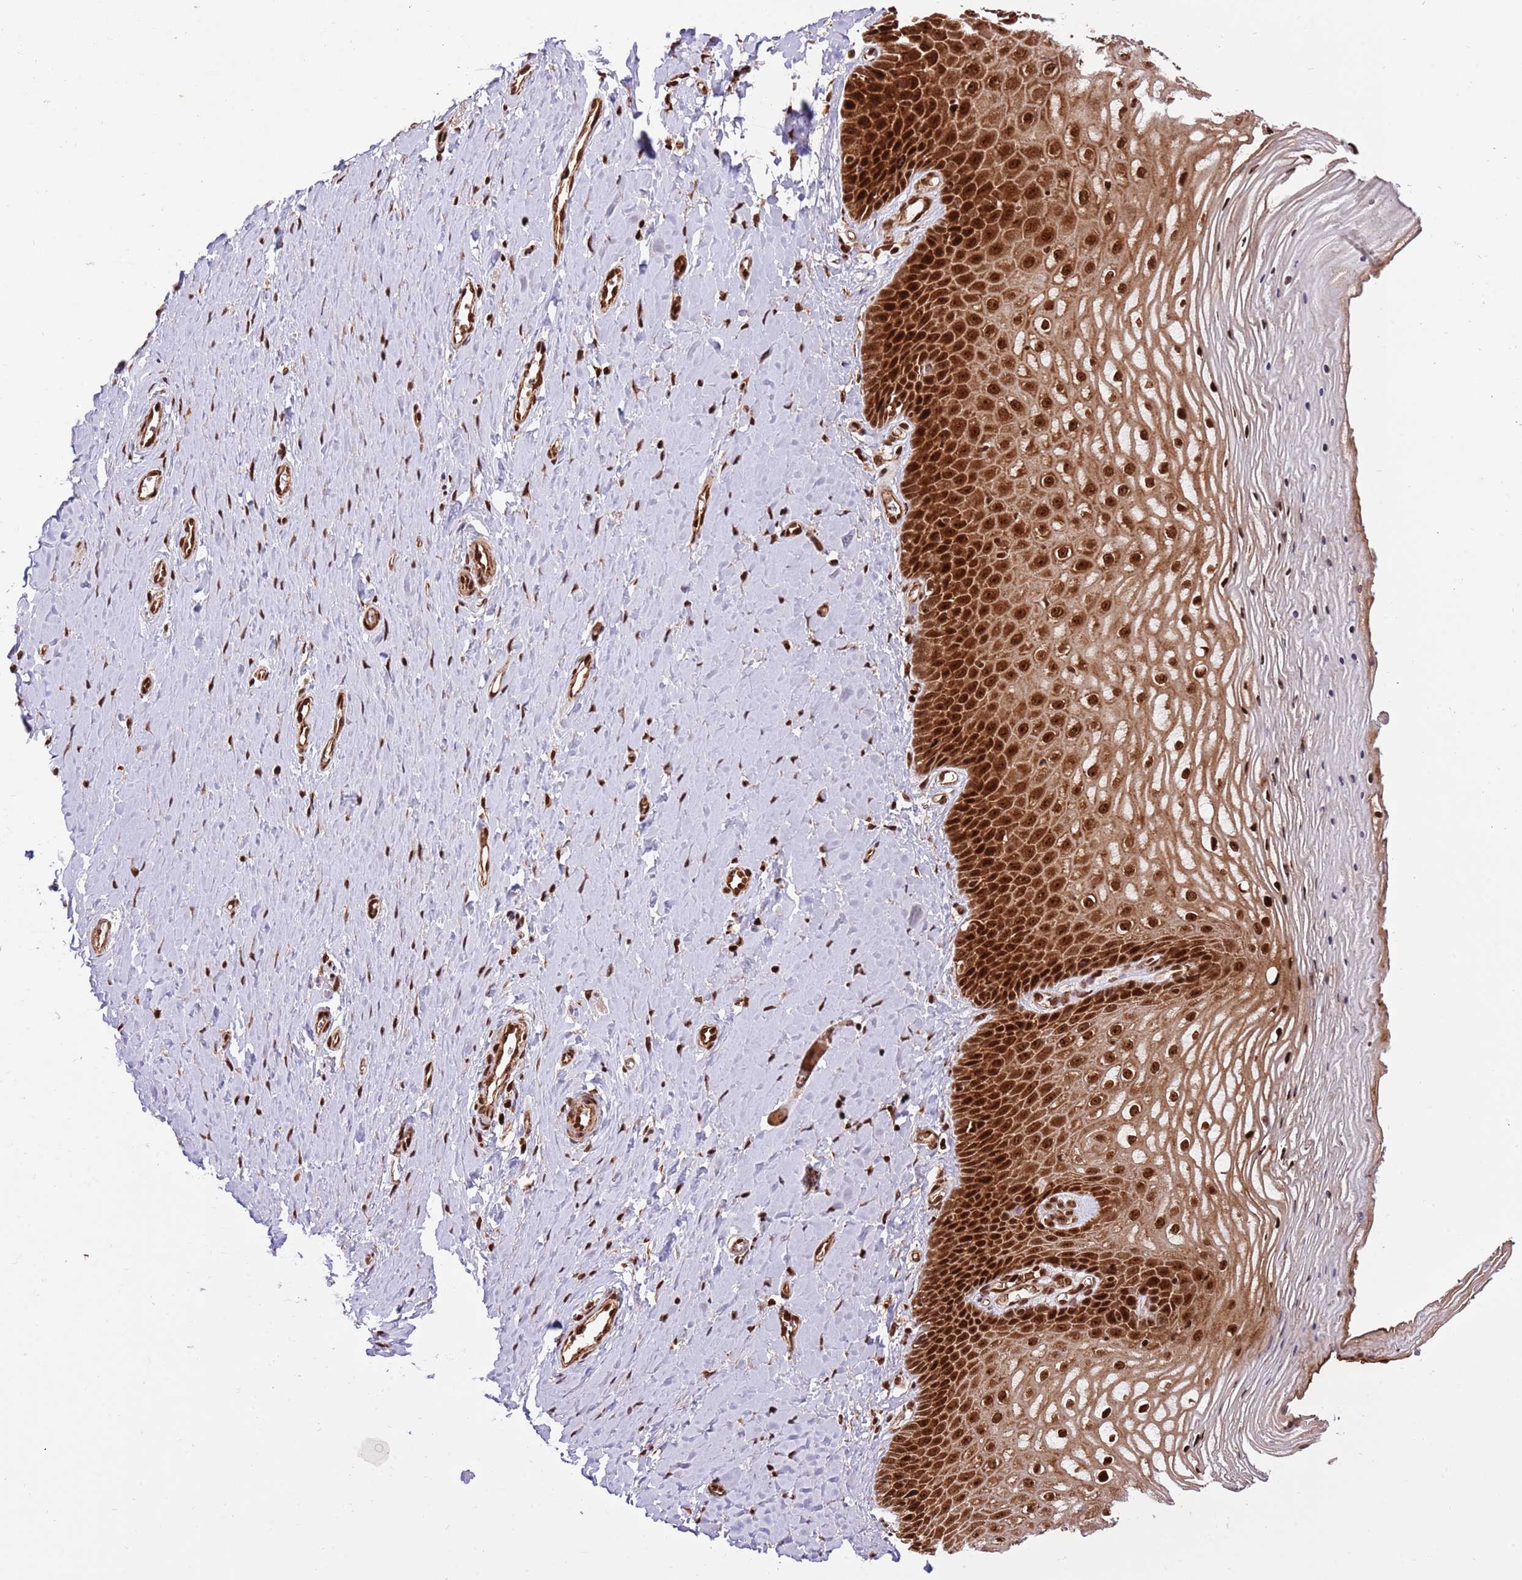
{"staining": {"intensity": "strong", "quantity": ">75%", "location": "cytoplasmic/membranous,nuclear"}, "tissue": "vagina", "cell_type": "Squamous epithelial cells", "image_type": "normal", "snomed": [{"axis": "morphology", "description": "Normal tissue, NOS"}, {"axis": "topography", "description": "Vagina"}], "caption": "A high amount of strong cytoplasmic/membranous,nuclear positivity is appreciated in about >75% of squamous epithelial cells in benign vagina. Ihc stains the protein in brown and the nuclei are stained blue.", "gene": "RIF1", "patient": {"sex": "female", "age": 65}}